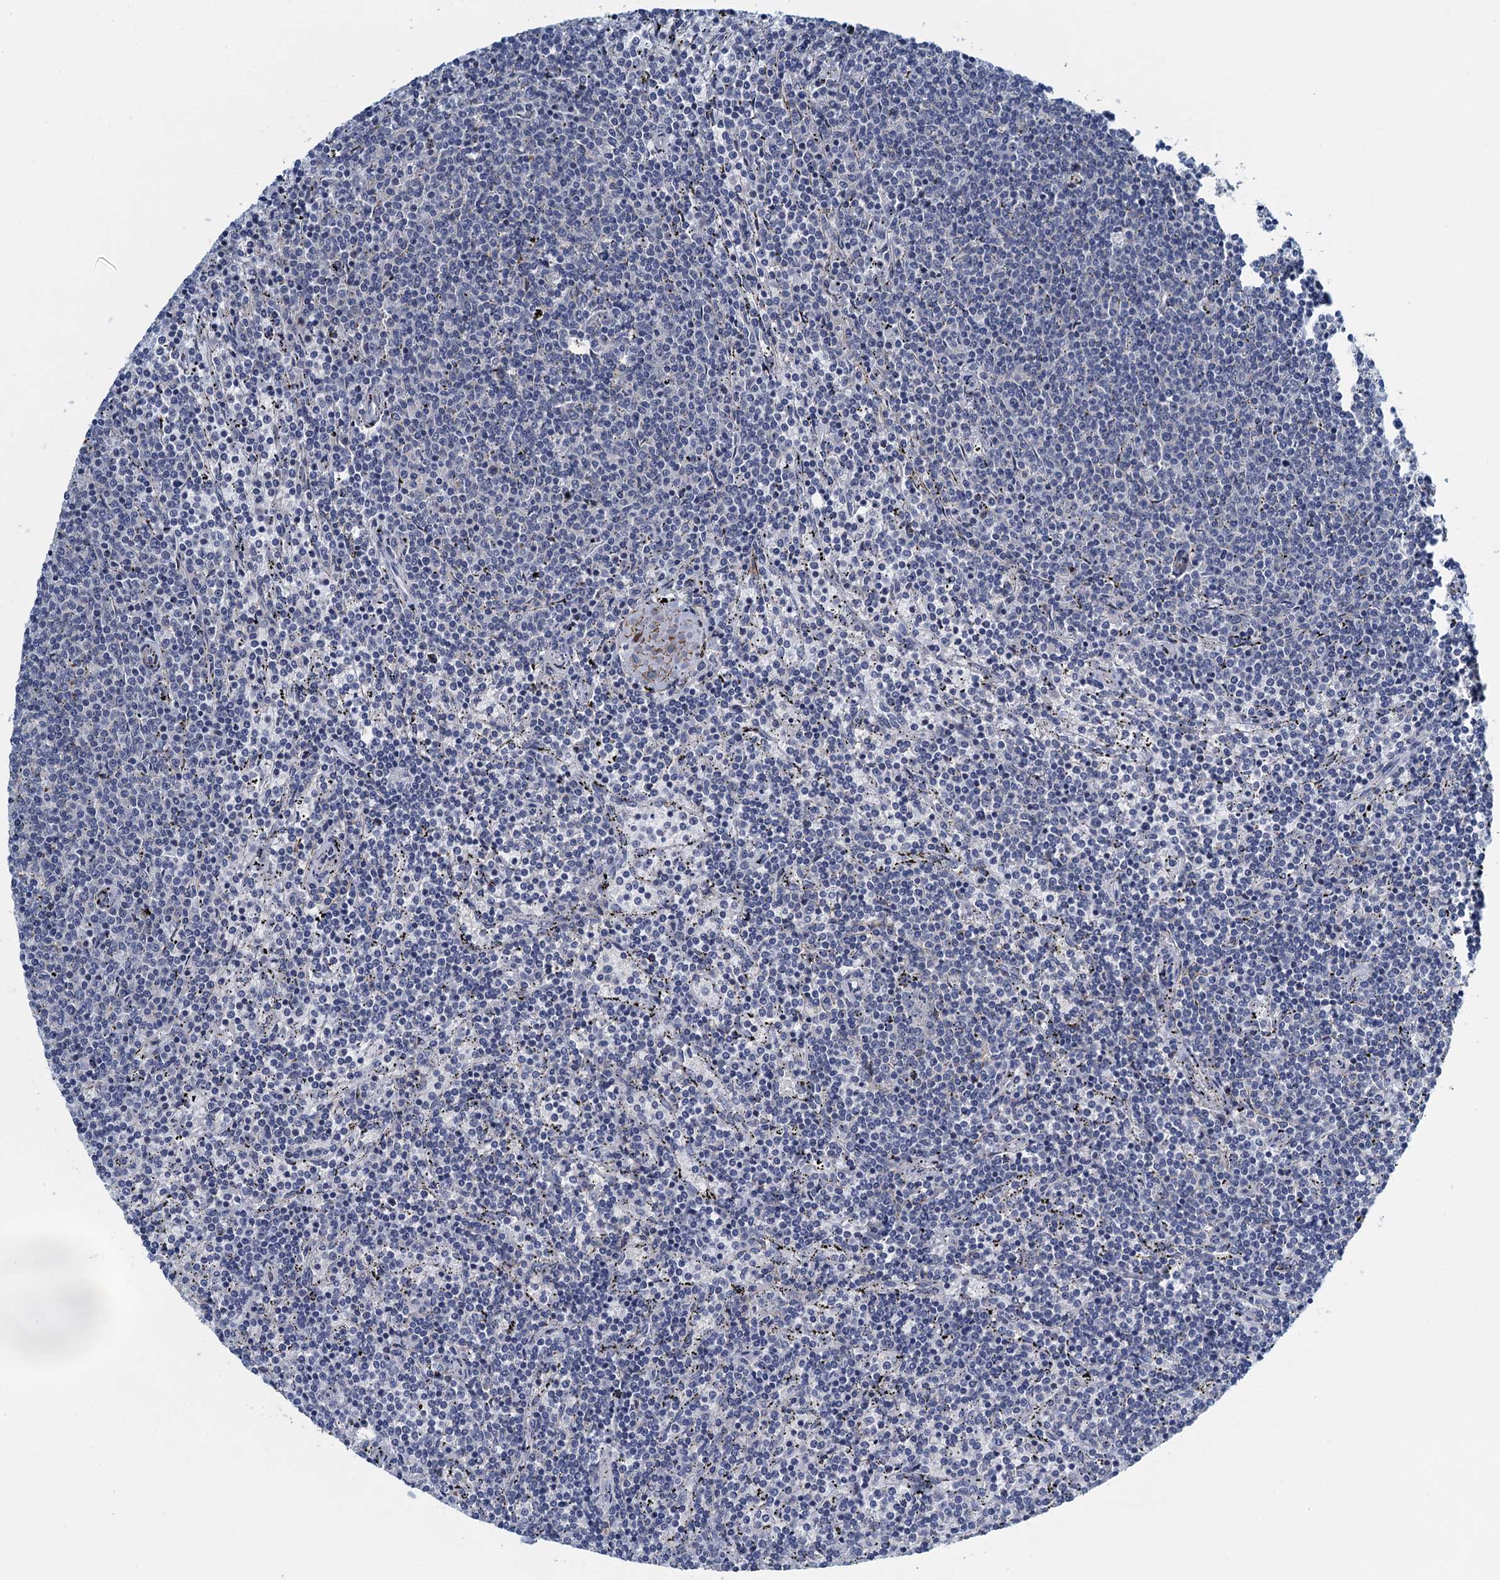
{"staining": {"intensity": "negative", "quantity": "none", "location": "none"}, "tissue": "lymphoma", "cell_type": "Tumor cells", "image_type": "cancer", "snomed": [{"axis": "morphology", "description": "Malignant lymphoma, non-Hodgkin's type, Low grade"}, {"axis": "topography", "description": "Spleen"}], "caption": "Low-grade malignant lymphoma, non-Hodgkin's type was stained to show a protein in brown. There is no significant positivity in tumor cells. The staining was performed using DAB (3,3'-diaminobenzidine) to visualize the protein expression in brown, while the nuclei were stained in blue with hematoxylin (Magnification: 20x).", "gene": "ALG2", "patient": {"sex": "female", "age": 50}}